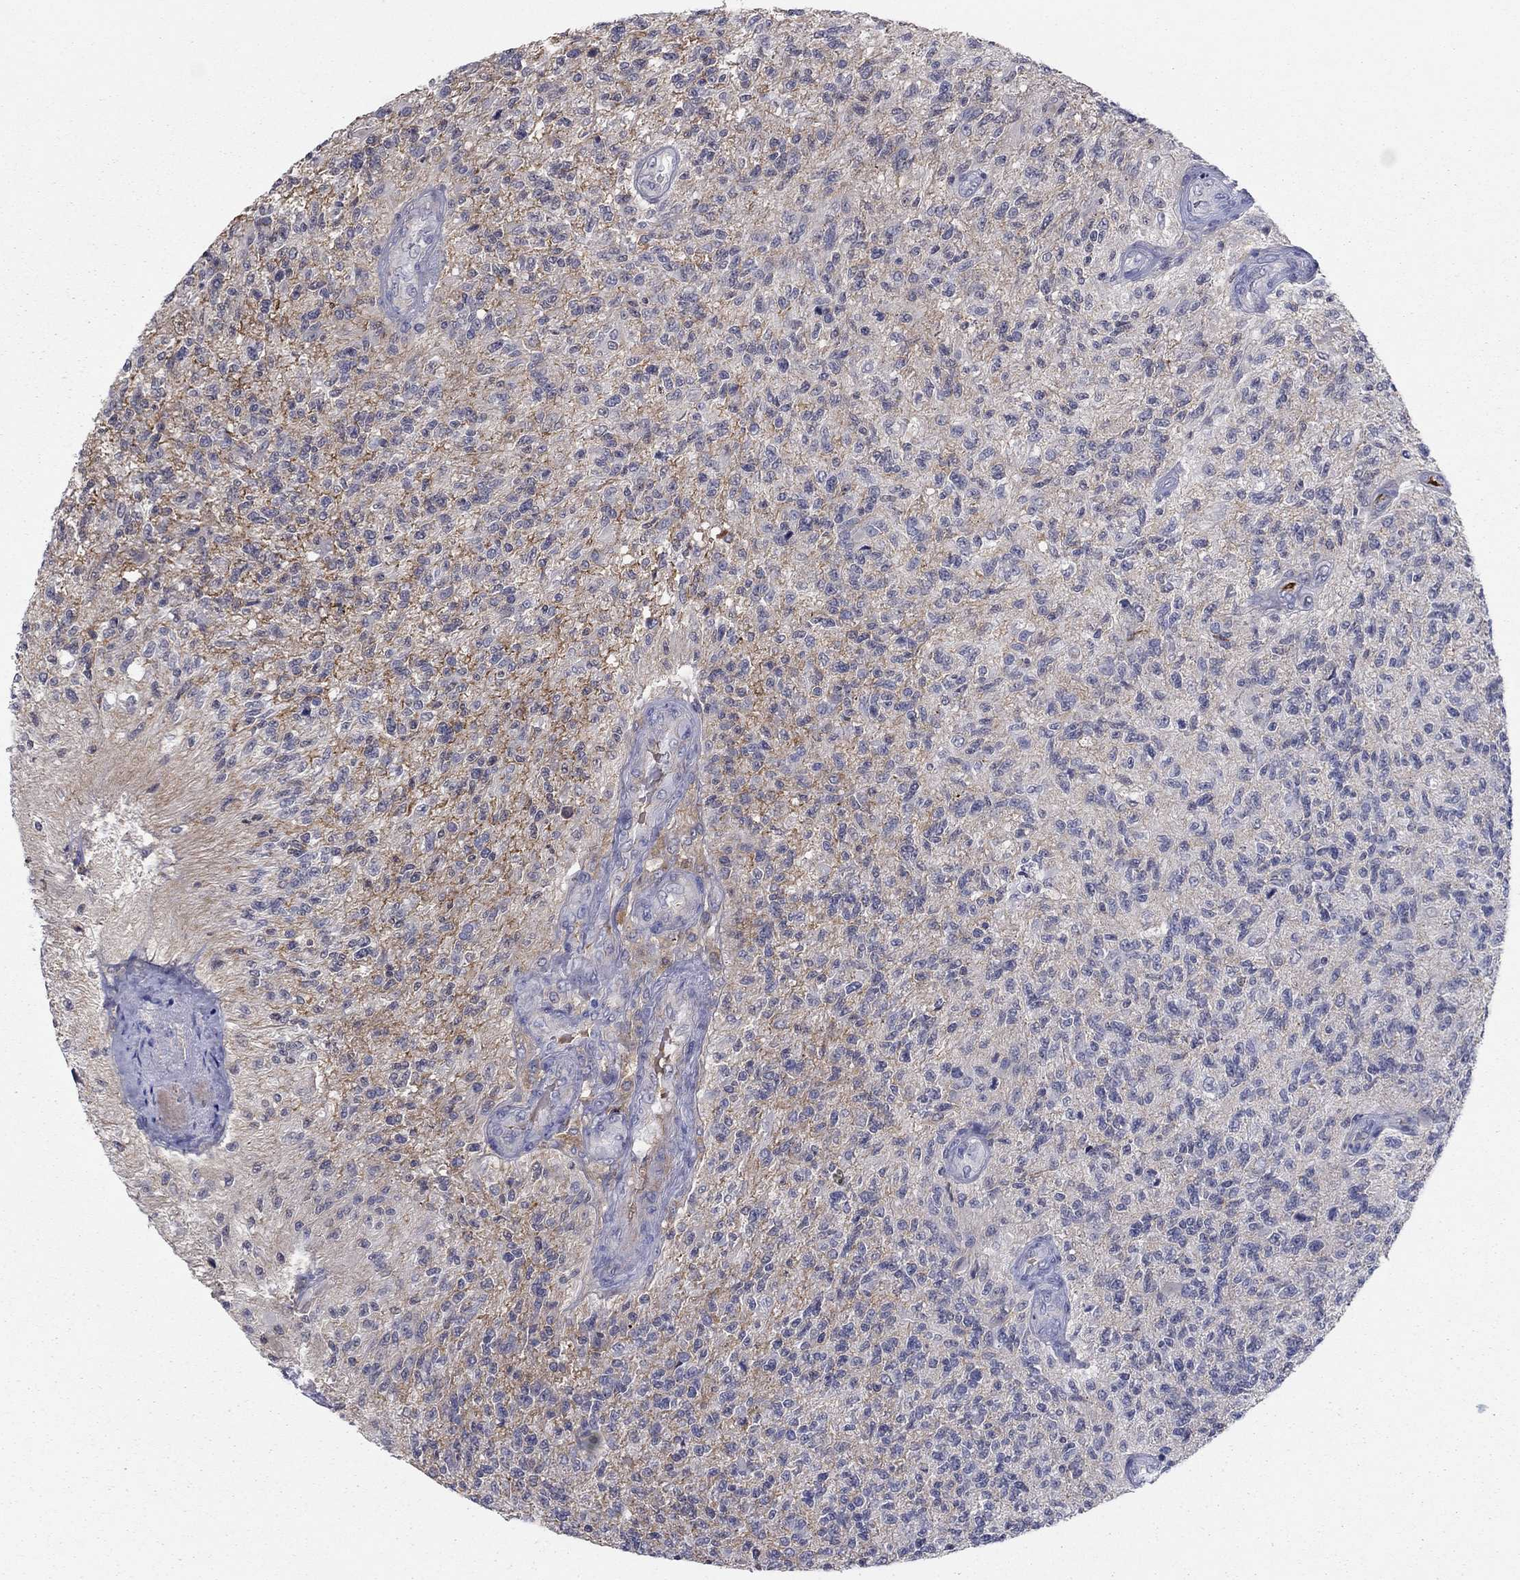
{"staining": {"intensity": "moderate", "quantity": "<25%", "location": "cytoplasmic/membranous"}, "tissue": "glioma", "cell_type": "Tumor cells", "image_type": "cancer", "snomed": [{"axis": "morphology", "description": "Glioma, malignant, High grade"}, {"axis": "topography", "description": "Brain"}], "caption": "Immunohistochemical staining of human glioma shows low levels of moderate cytoplasmic/membranous expression in about <25% of tumor cells.", "gene": "HPX", "patient": {"sex": "male", "age": 56}}